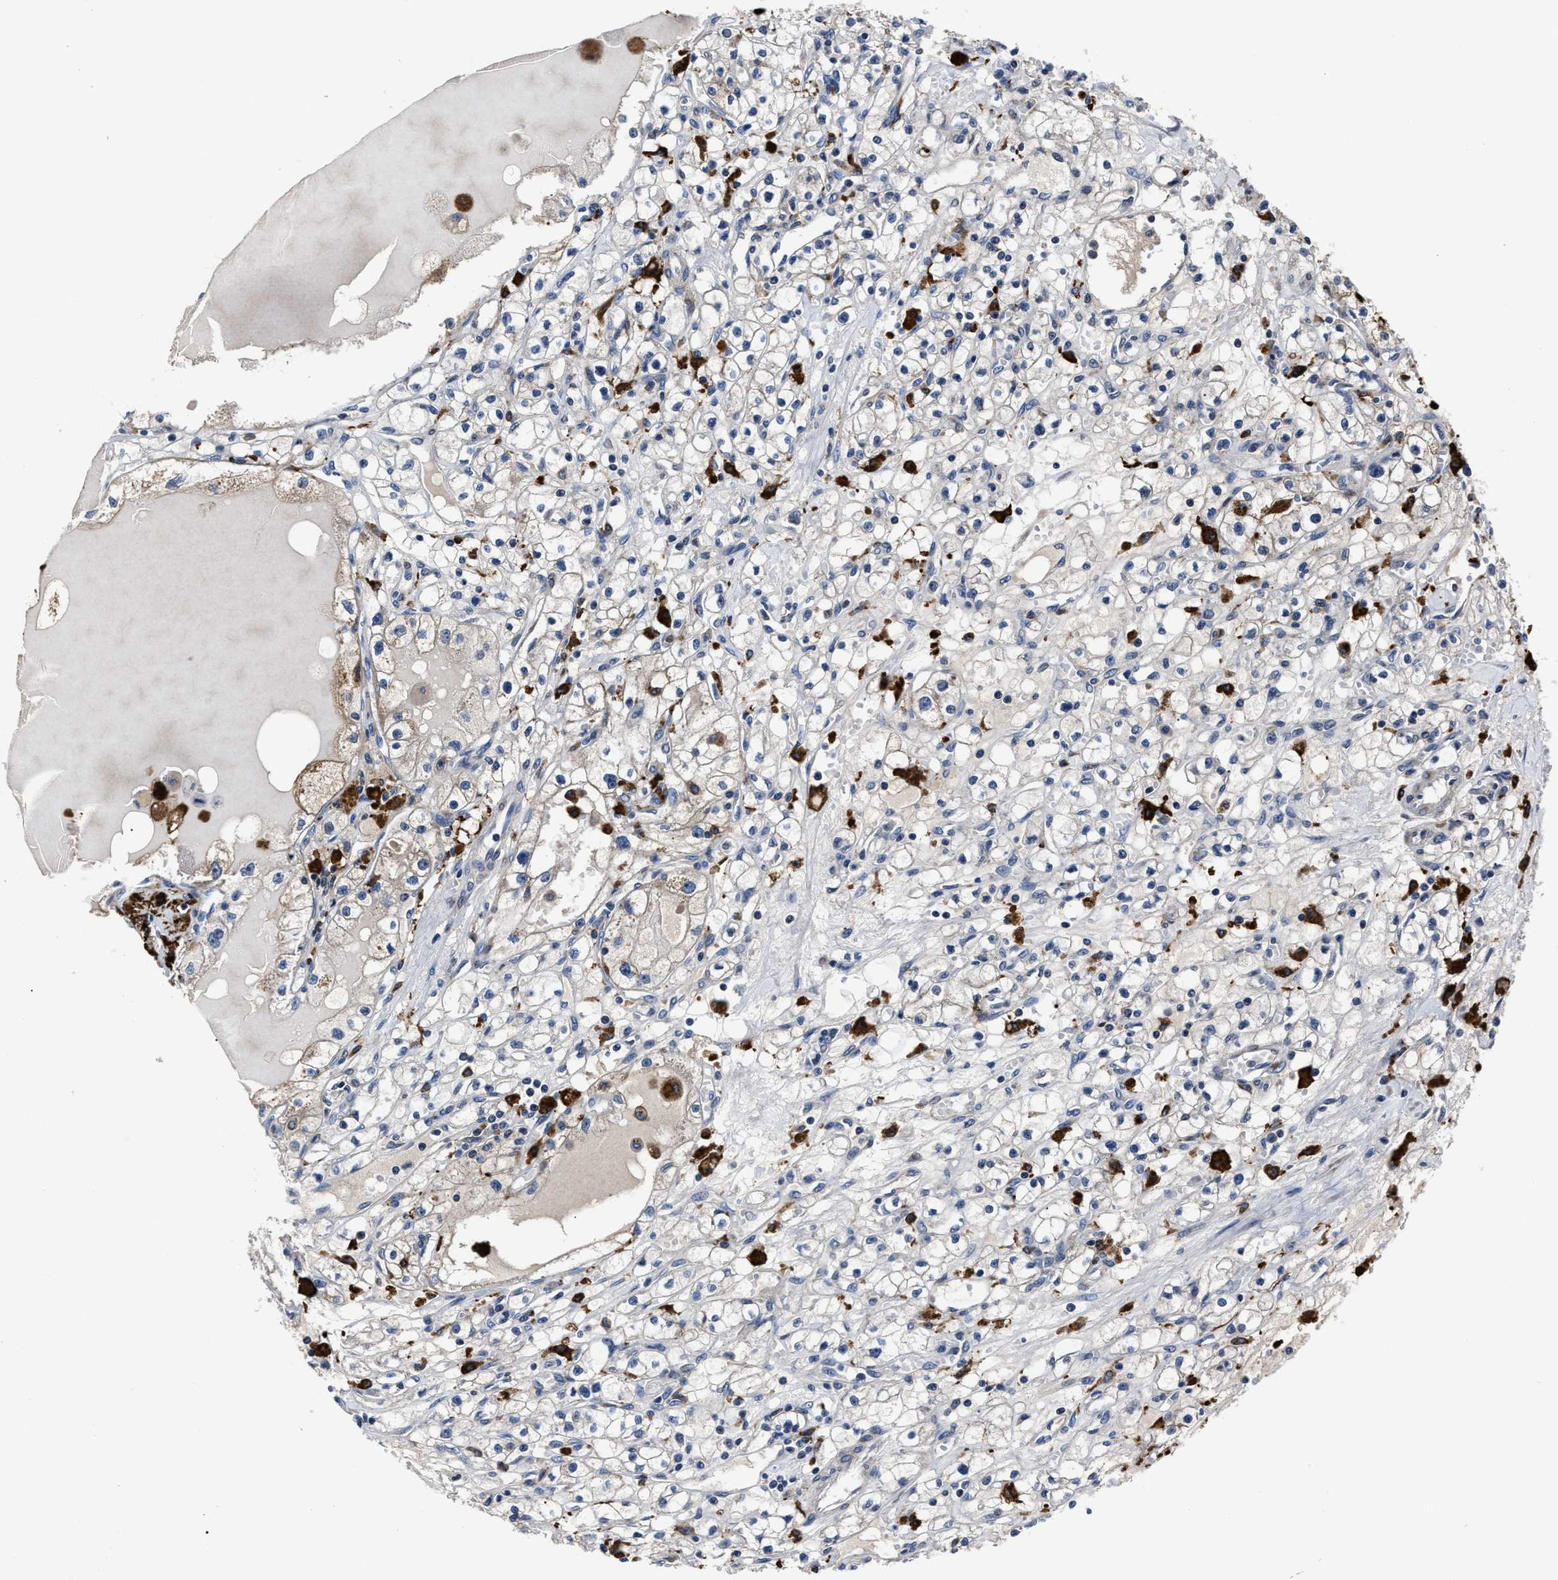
{"staining": {"intensity": "negative", "quantity": "none", "location": "none"}, "tissue": "renal cancer", "cell_type": "Tumor cells", "image_type": "cancer", "snomed": [{"axis": "morphology", "description": "Adenocarcinoma, NOS"}, {"axis": "topography", "description": "Kidney"}], "caption": "Adenocarcinoma (renal) stained for a protein using immunohistochemistry exhibits no positivity tumor cells.", "gene": "RSBN1L", "patient": {"sex": "male", "age": 56}}